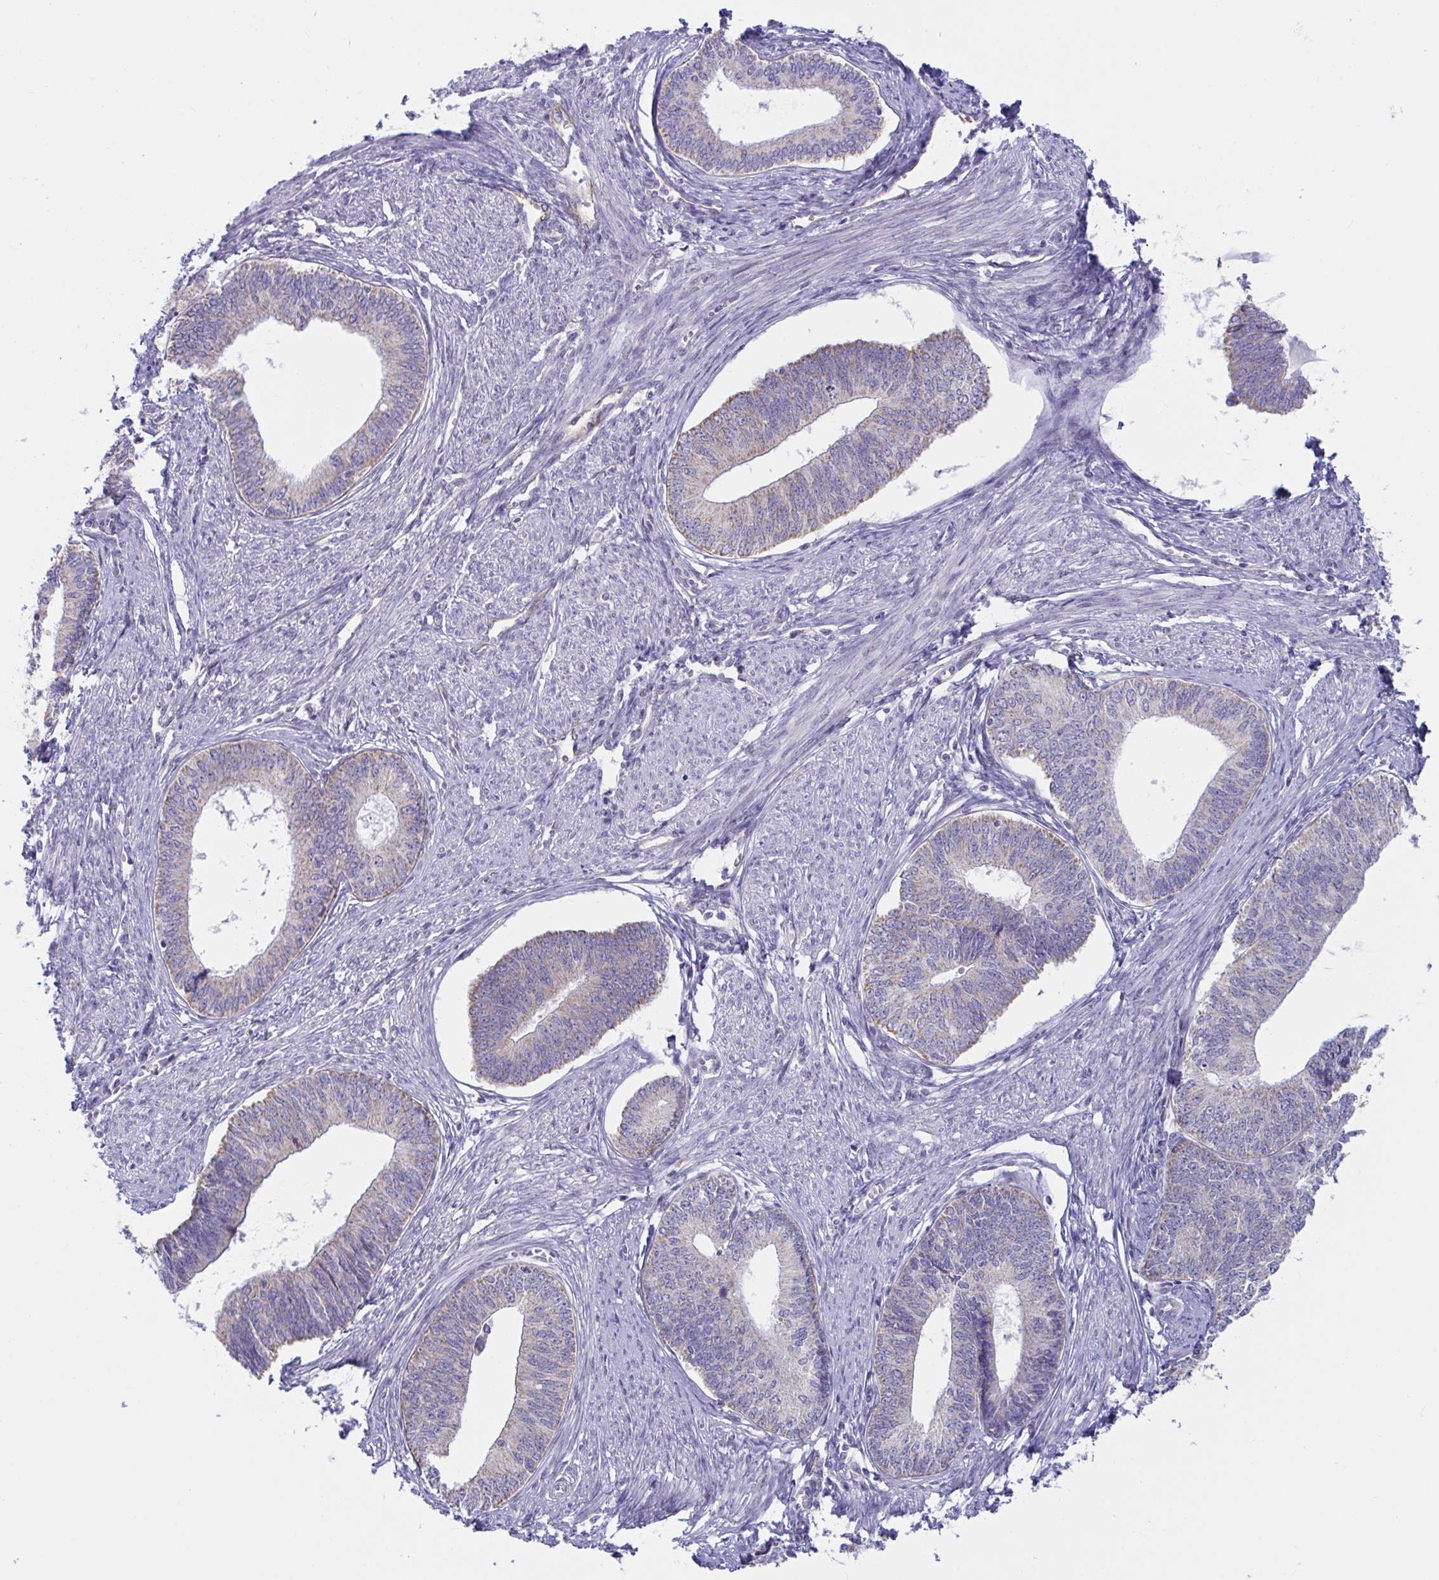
{"staining": {"intensity": "negative", "quantity": "none", "location": "none"}, "tissue": "endometrial cancer", "cell_type": "Tumor cells", "image_type": "cancer", "snomed": [{"axis": "morphology", "description": "Adenocarcinoma, NOS"}, {"axis": "topography", "description": "Endometrium"}], "caption": "Immunohistochemical staining of human endometrial adenocarcinoma reveals no significant expression in tumor cells.", "gene": "IL37", "patient": {"sex": "female", "age": 68}}